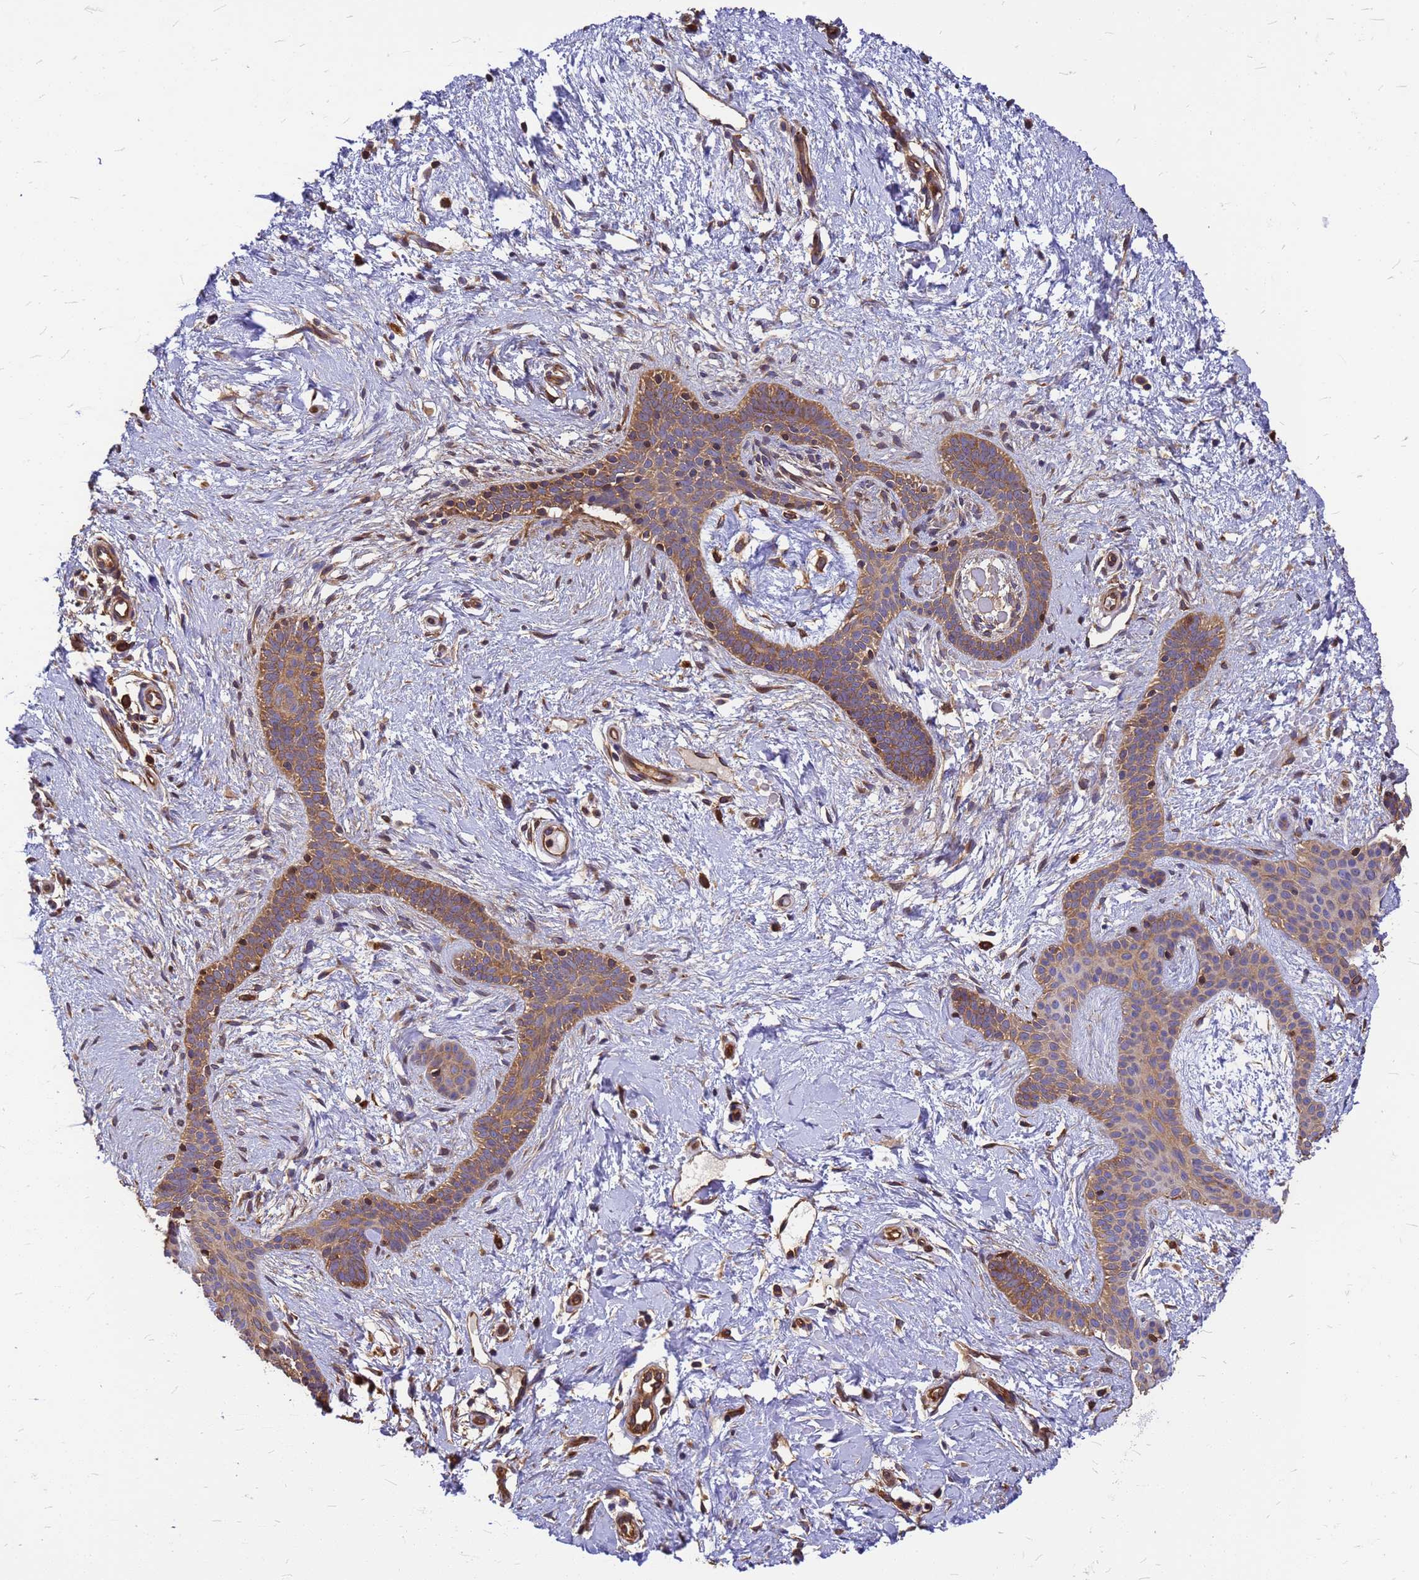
{"staining": {"intensity": "moderate", "quantity": ">75%", "location": "cytoplasmic/membranous"}, "tissue": "skin cancer", "cell_type": "Tumor cells", "image_type": "cancer", "snomed": [{"axis": "morphology", "description": "Basal cell carcinoma"}, {"axis": "topography", "description": "Skin"}], "caption": "Protein expression analysis of basal cell carcinoma (skin) displays moderate cytoplasmic/membranous staining in approximately >75% of tumor cells. (IHC, brightfield microscopy, high magnification).", "gene": "GID4", "patient": {"sex": "male", "age": 78}}